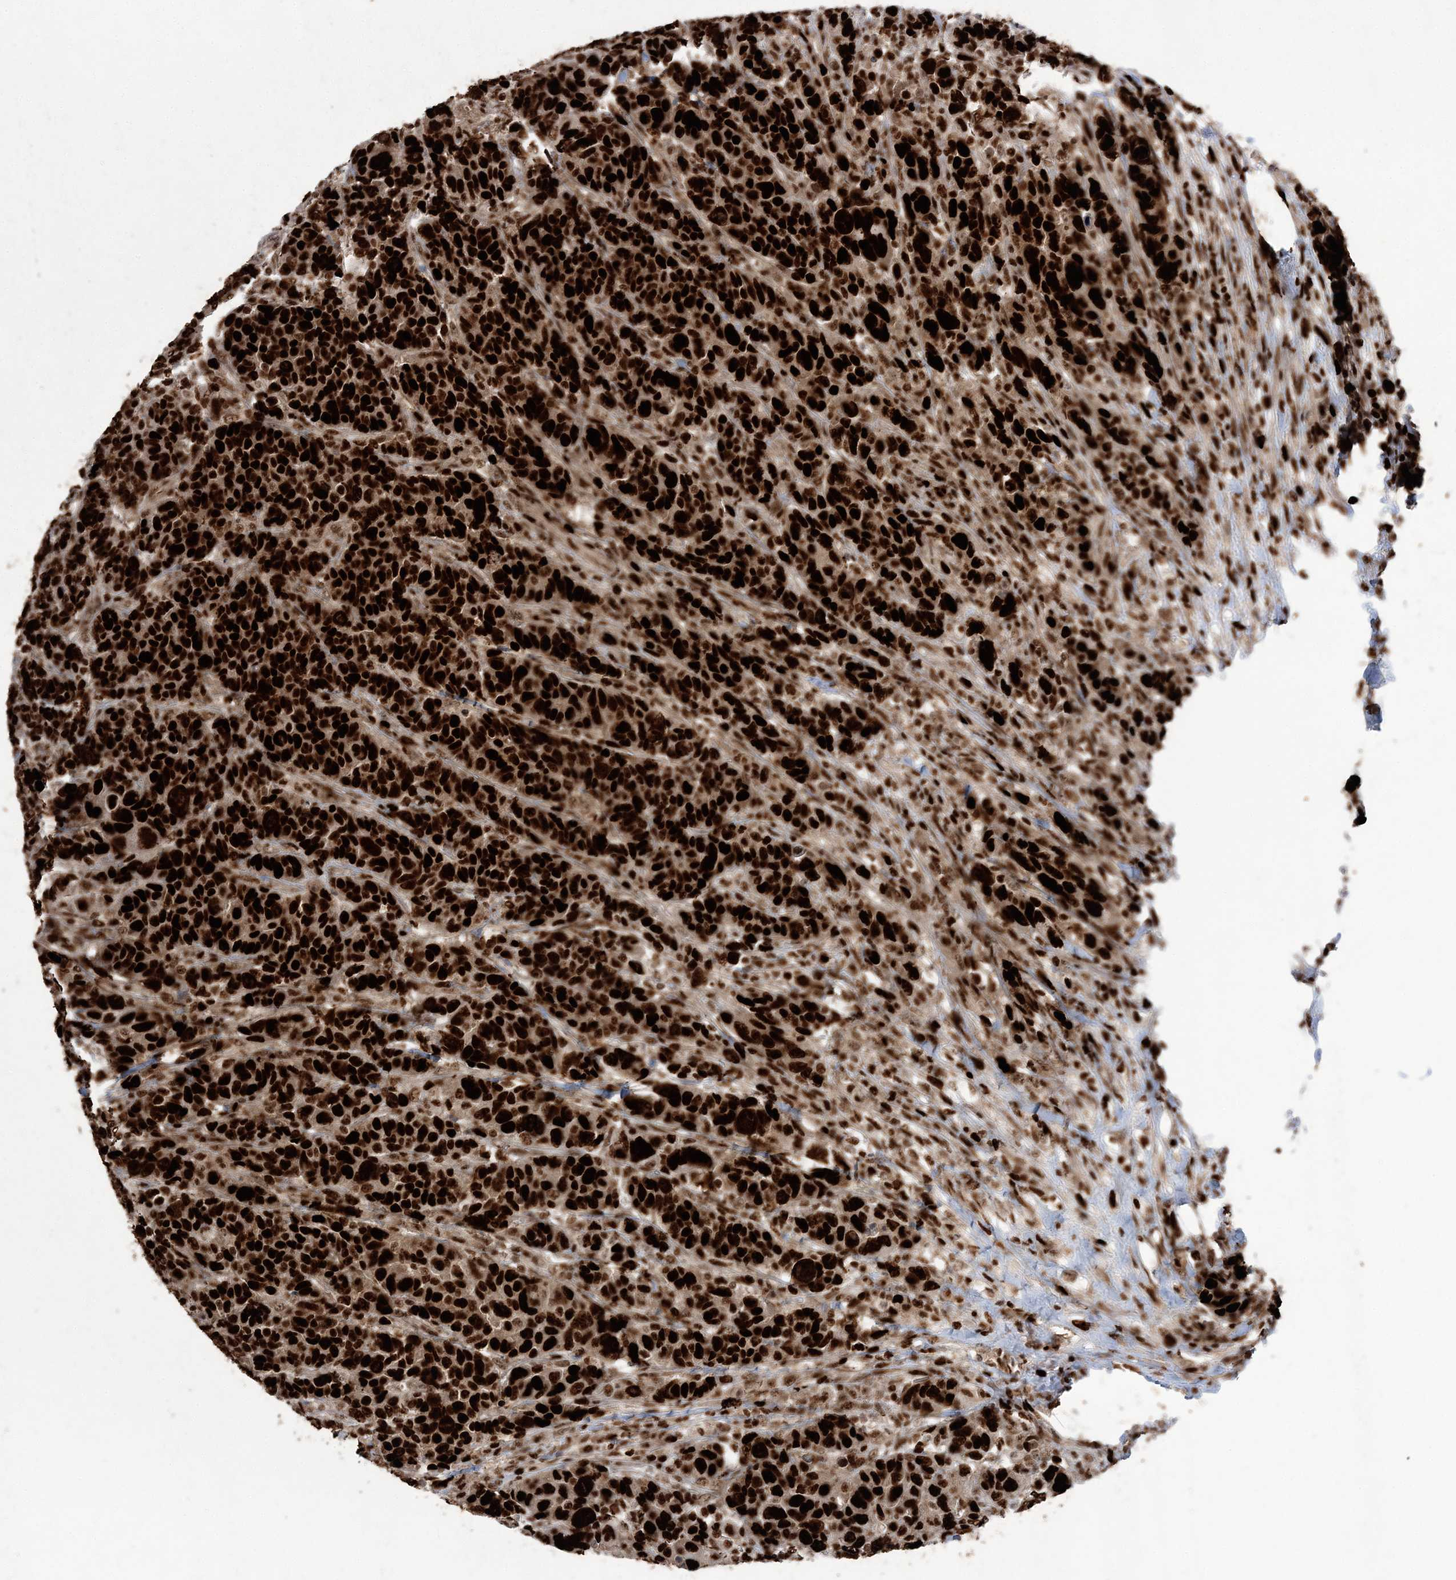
{"staining": {"intensity": "strong", "quantity": ">75%", "location": "nuclear"}, "tissue": "breast cancer", "cell_type": "Tumor cells", "image_type": "cancer", "snomed": [{"axis": "morphology", "description": "Duct carcinoma"}, {"axis": "topography", "description": "Breast"}], "caption": "Human breast intraductal carcinoma stained with a protein marker reveals strong staining in tumor cells.", "gene": "LIG1", "patient": {"sex": "female", "age": 37}}